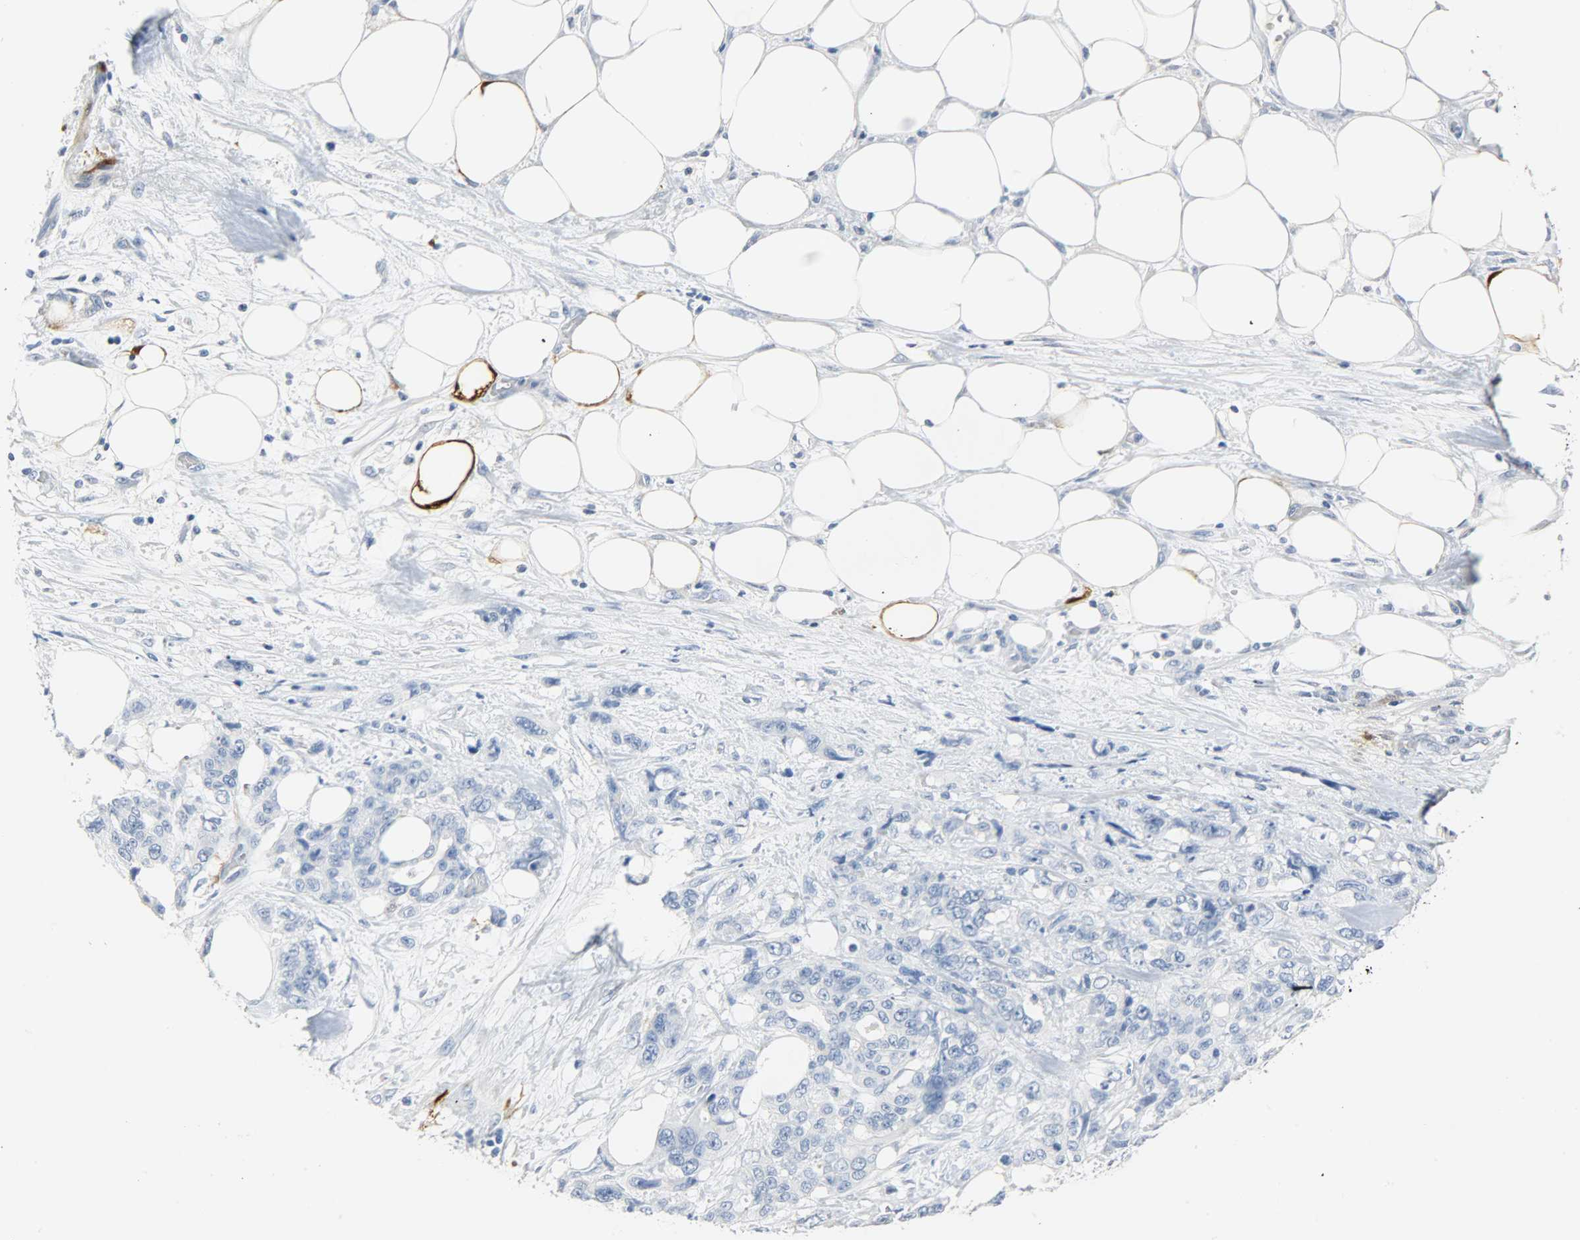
{"staining": {"intensity": "negative", "quantity": "none", "location": "none"}, "tissue": "pancreatic cancer", "cell_type": "Tumor cells", "image_type": "cancer", "snomed": [{"axis": "morphology", "description": "Adenocarcinoma, NOS"}, {"axis": "topography", "description": "Pancreas"}], "caption": "IHC photomicrograph of neoplastic tissue: human pancreatic adenocarcinoma stained with DAB shows no significant protein positivity in tumor cells.", "gene": "CA3", "patient": {"sex": "male", "age": 46}}